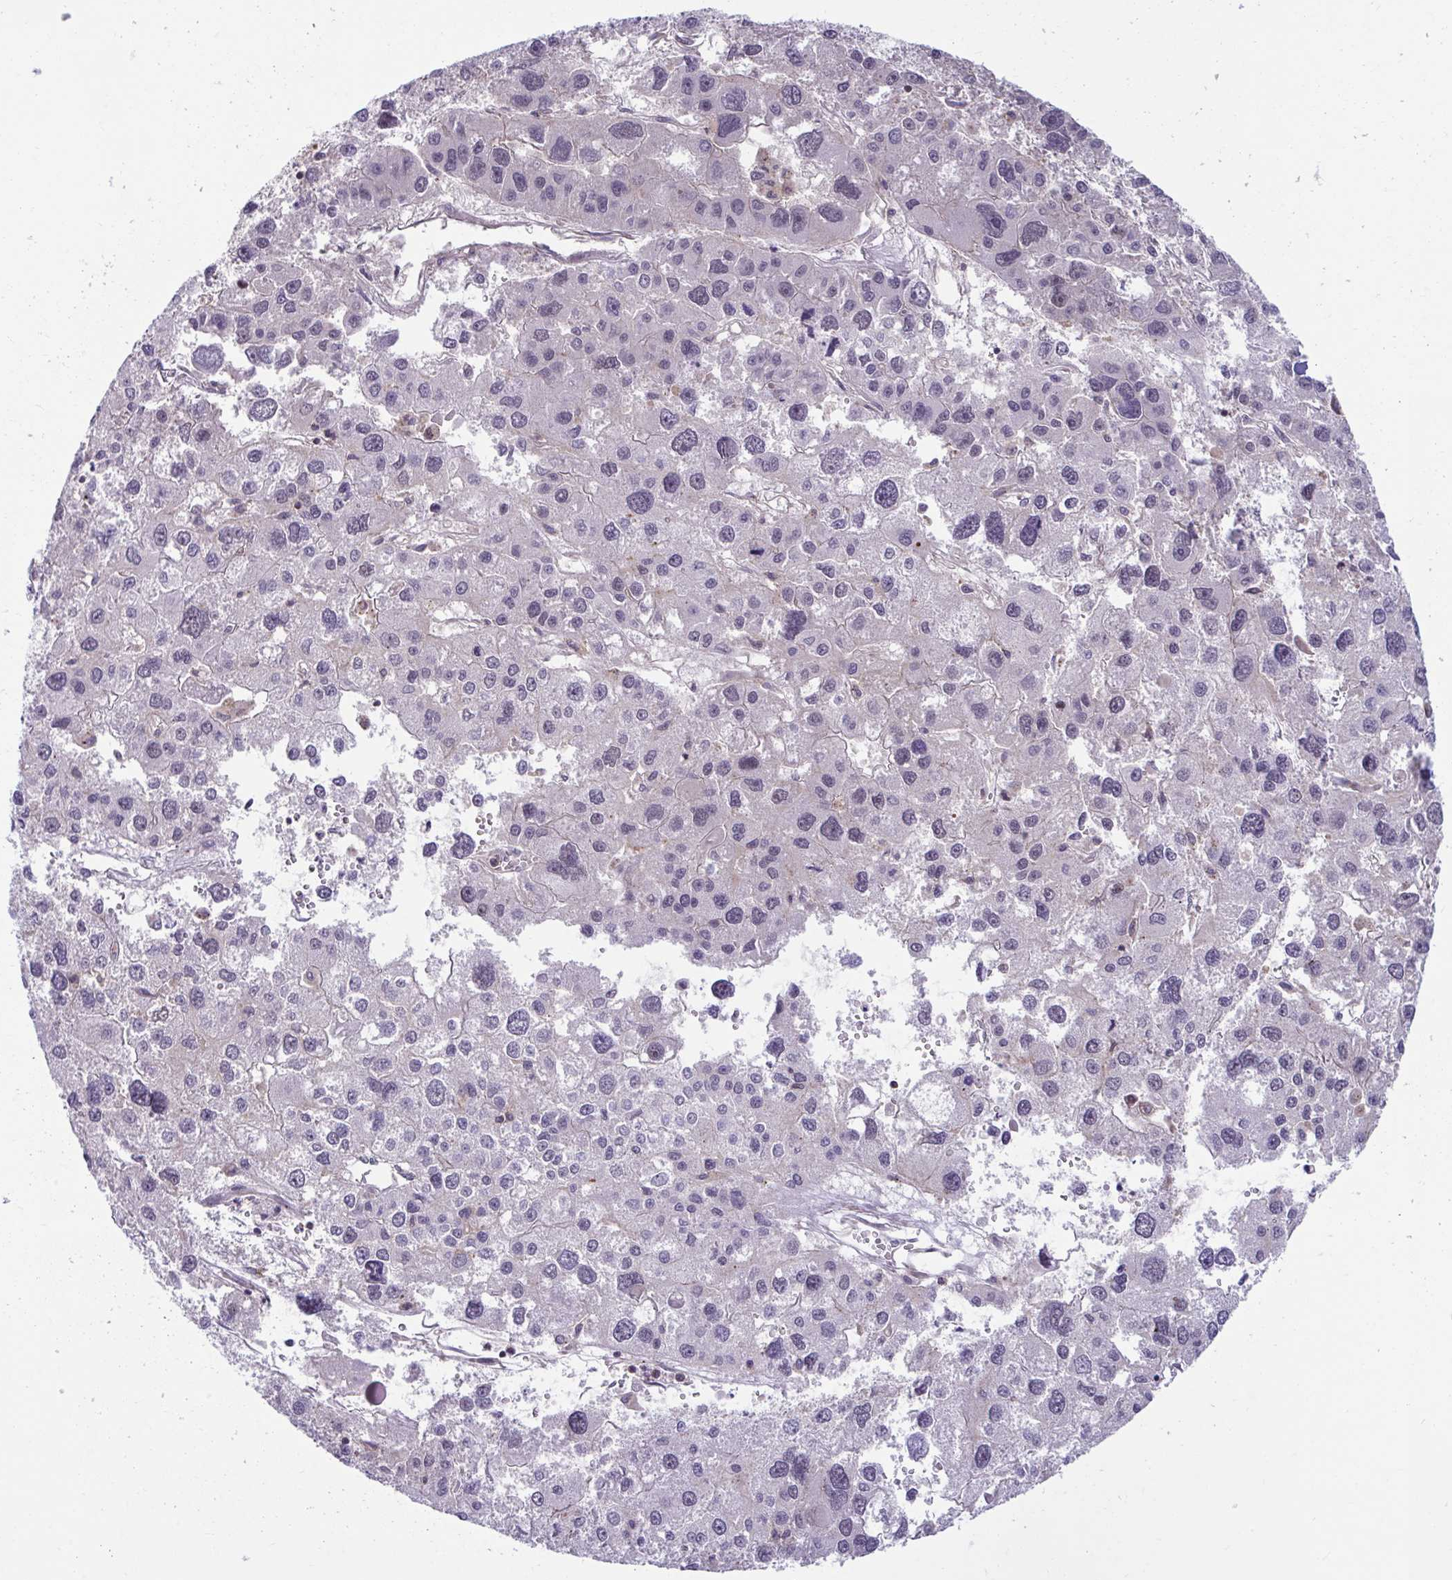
{"staining": {"intensity": "weak", "quantity": "<25%", "location": "nuclear"}, "tissue": "liver cancer", "cell_type": "Tumor cells", "image_type": "cancer", "snomed": [{"axis": "morphology", "description": "Carcinoma, Hepatocellular, NOS"}, {"axis": "topography", "description": "Liver"}], "caption": "Immunohistochemistry (IHC) of liver cancer (hepatocellular carcinoma) exhibits no expression in tumor cells. Nuclei are stained in blue.", "gene": "IST1", "patient": {"sex": "male", "age": 73}}